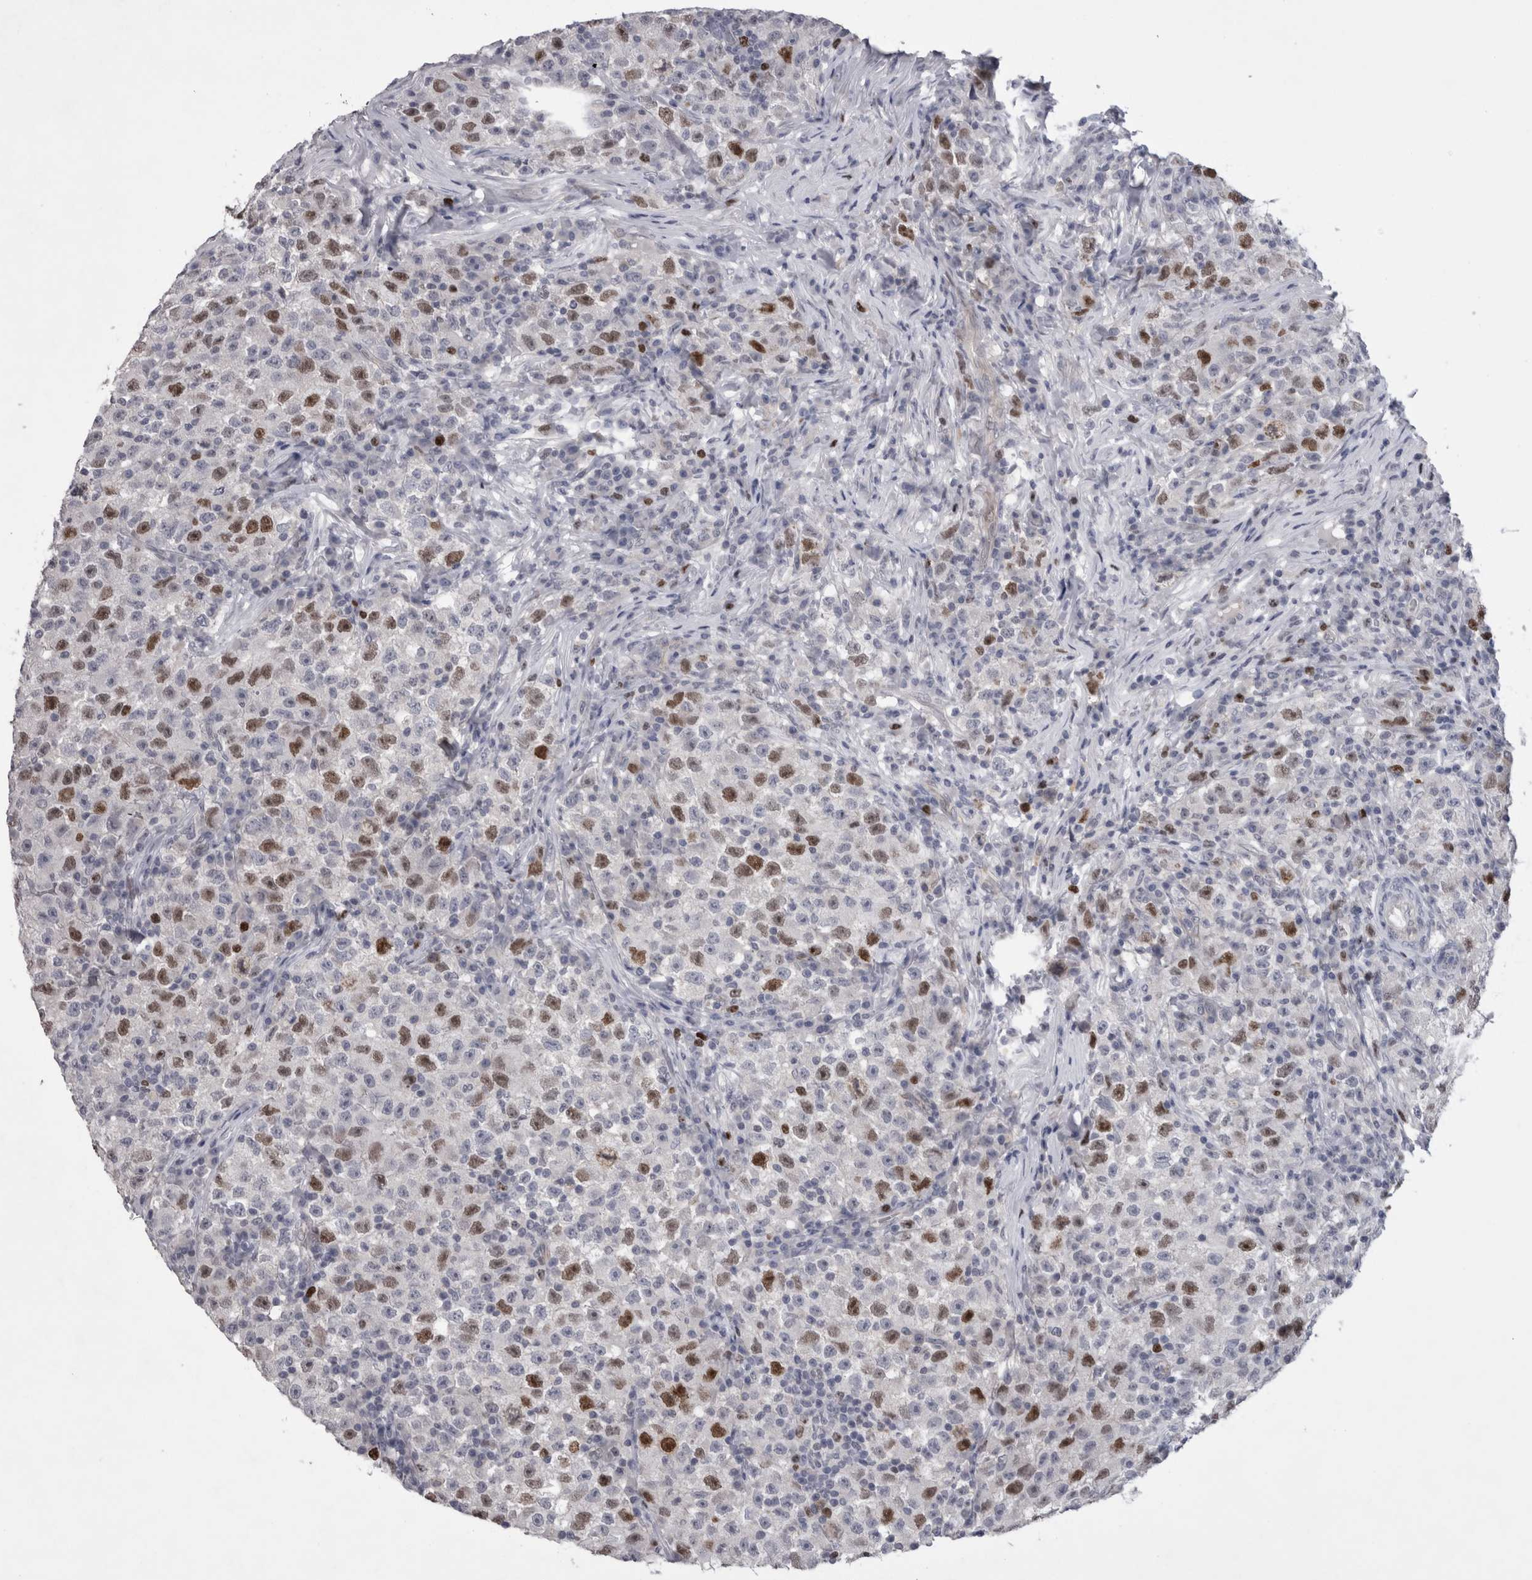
{"staining": {"intensity": "strong", "quantity": "25%-75%", "location": "nuclear"}, "tissue": "testis cancer", "cell_type": "Tumor cells", "image_type": "cancer", "snomed": [{"axis": "morphology", "description": "Seminoma, NOS"}, {"axis": "topography", "description": "Testis"}], "caption": "There is high levels of strong nuclear expression in tumor cells of testis cancer, as demonstrated by immunohistochemical staining (brown color).", "gene": "KIF18B", "patient": {"sex": "male", "age": 22}}